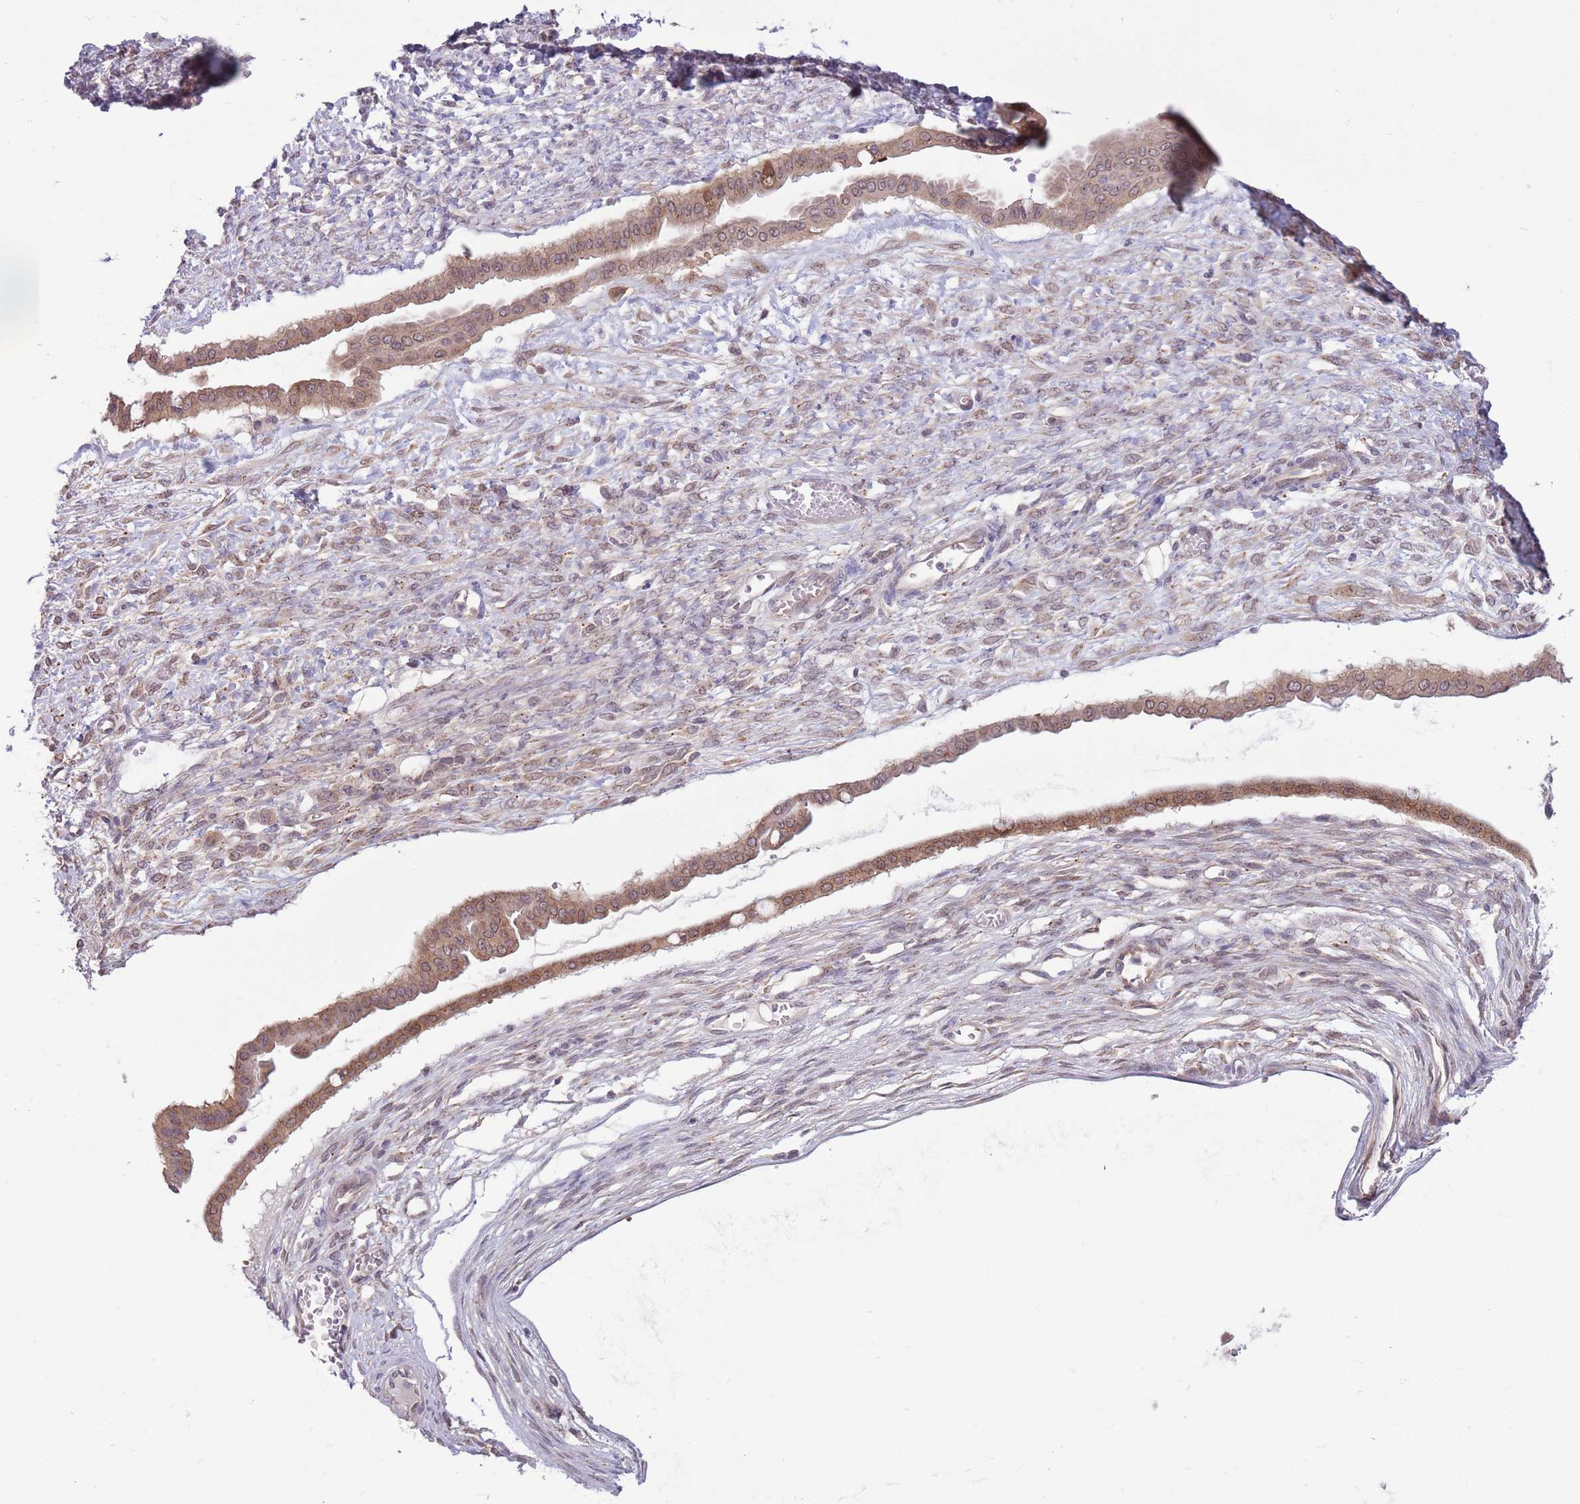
{"staining": {"intensity": "moderate", "quantity": ">75%", "location": "cytoplasmic/membranous"}, "tissue": "ovarian cancer", "cell_type": "Tumor cells", "image_type": "cancer", "snomed": [{"axis": "morphology", "description": "Cystadenocarcinoma, mucinous, NOS"}, {"axis": "topography", "description": "Ovary"}], "caption": "Ovarian mucinous cystadenocarcinoma was stained to show a protein in brown. There is medium levels of moderate cytoplasmic/membranous positivity in approximately >75% of tumor cells. (DAB (3,3'-diaminobenzidine) IHC, brown staining for protein, blue staining for nuclei).", "gene": "COPE", "patient": {"sex": "female", "age": 73}}